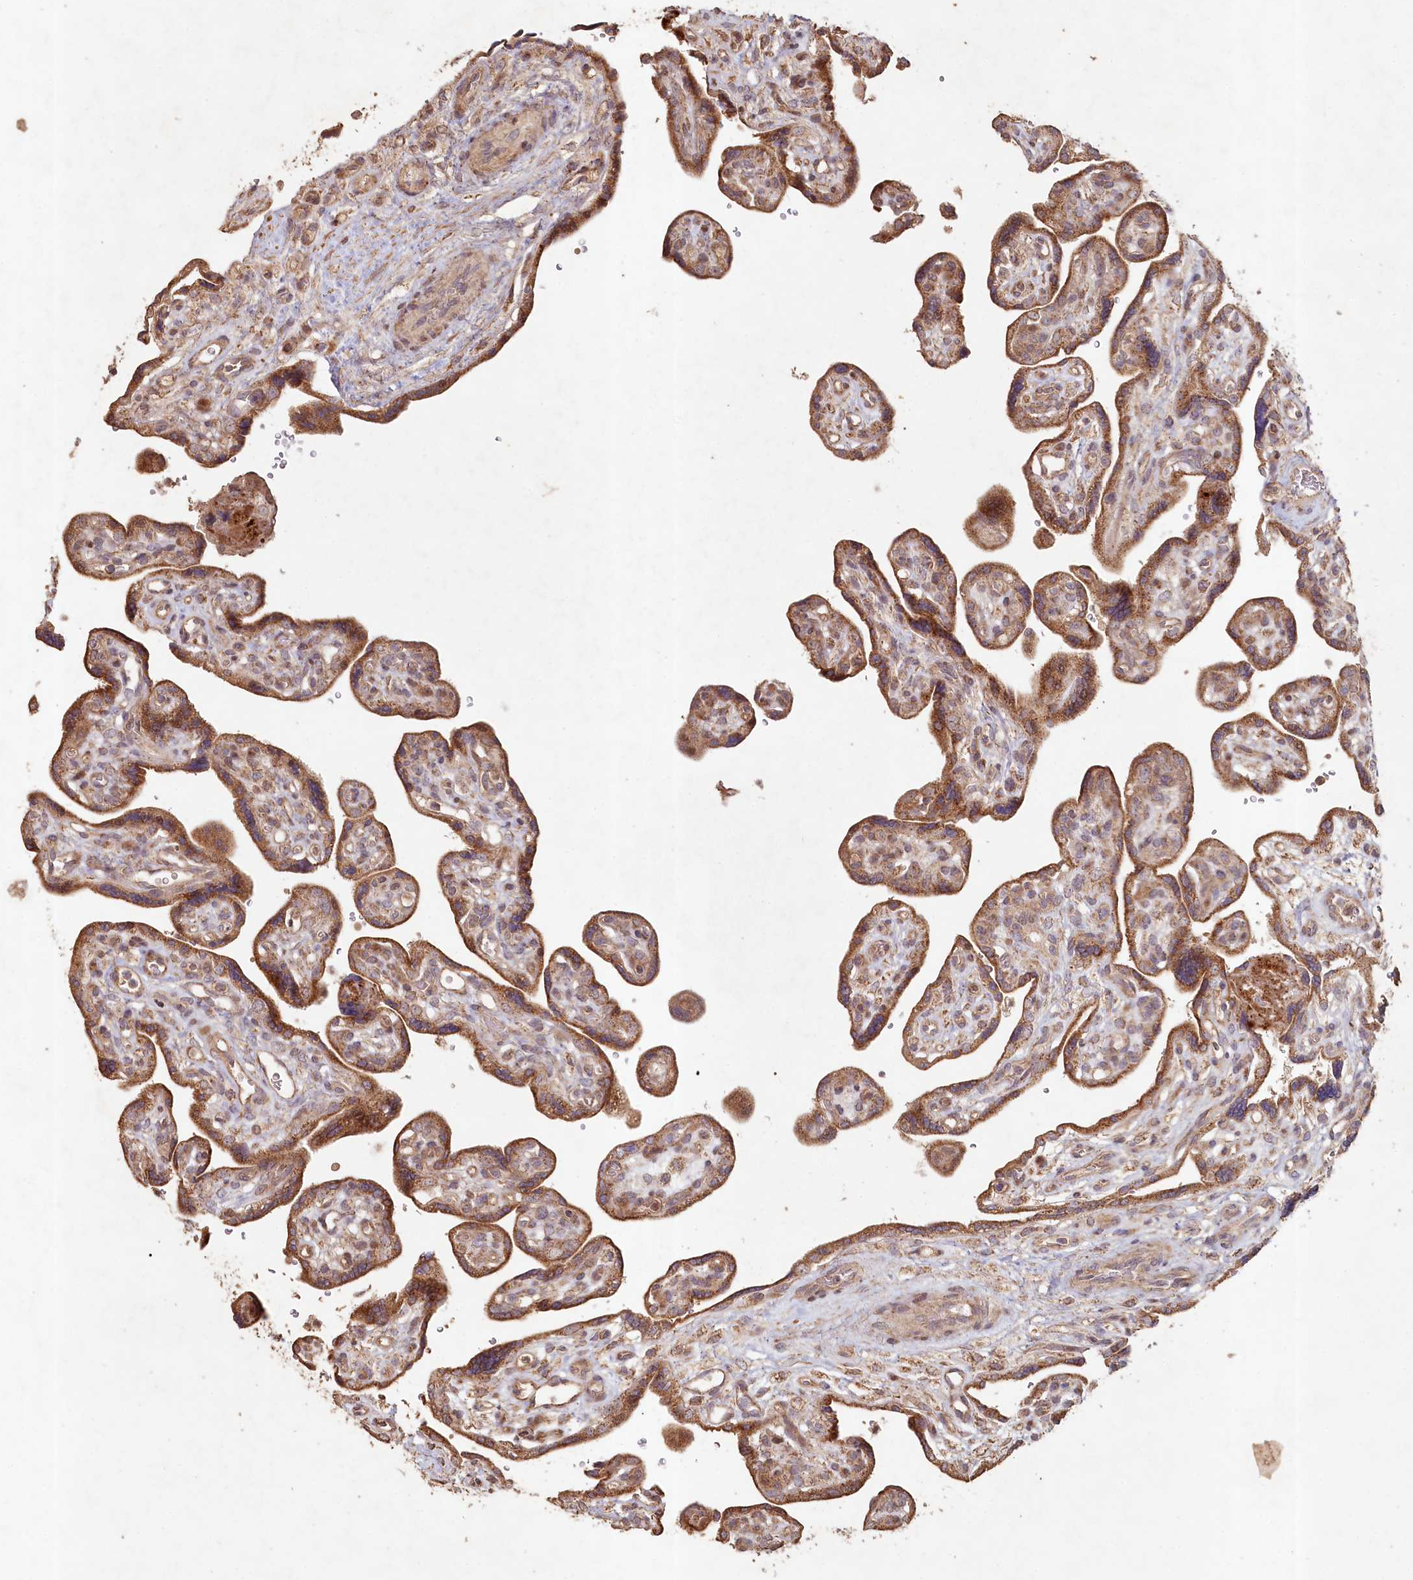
{"staining": {"intensity": "moderate", "quantity": ">75%", "location": "cytoplasmic/membranous"}, "tissue": "placenta", "cell_type": "Trophoblastic cells", "image_type": "normal", "snomed": [{"axis": "morphology", "description": "Normal tissue, NOS"}, {"axis": "topography", "description": "Placenta"}], "caption": "Unremarkable placenta shows moderate cytoplasmic/membranous staining in approximately >75% of trophoblastic cells.", "gene": "HAL", "patient": {"sex": "female", "age": 39}}